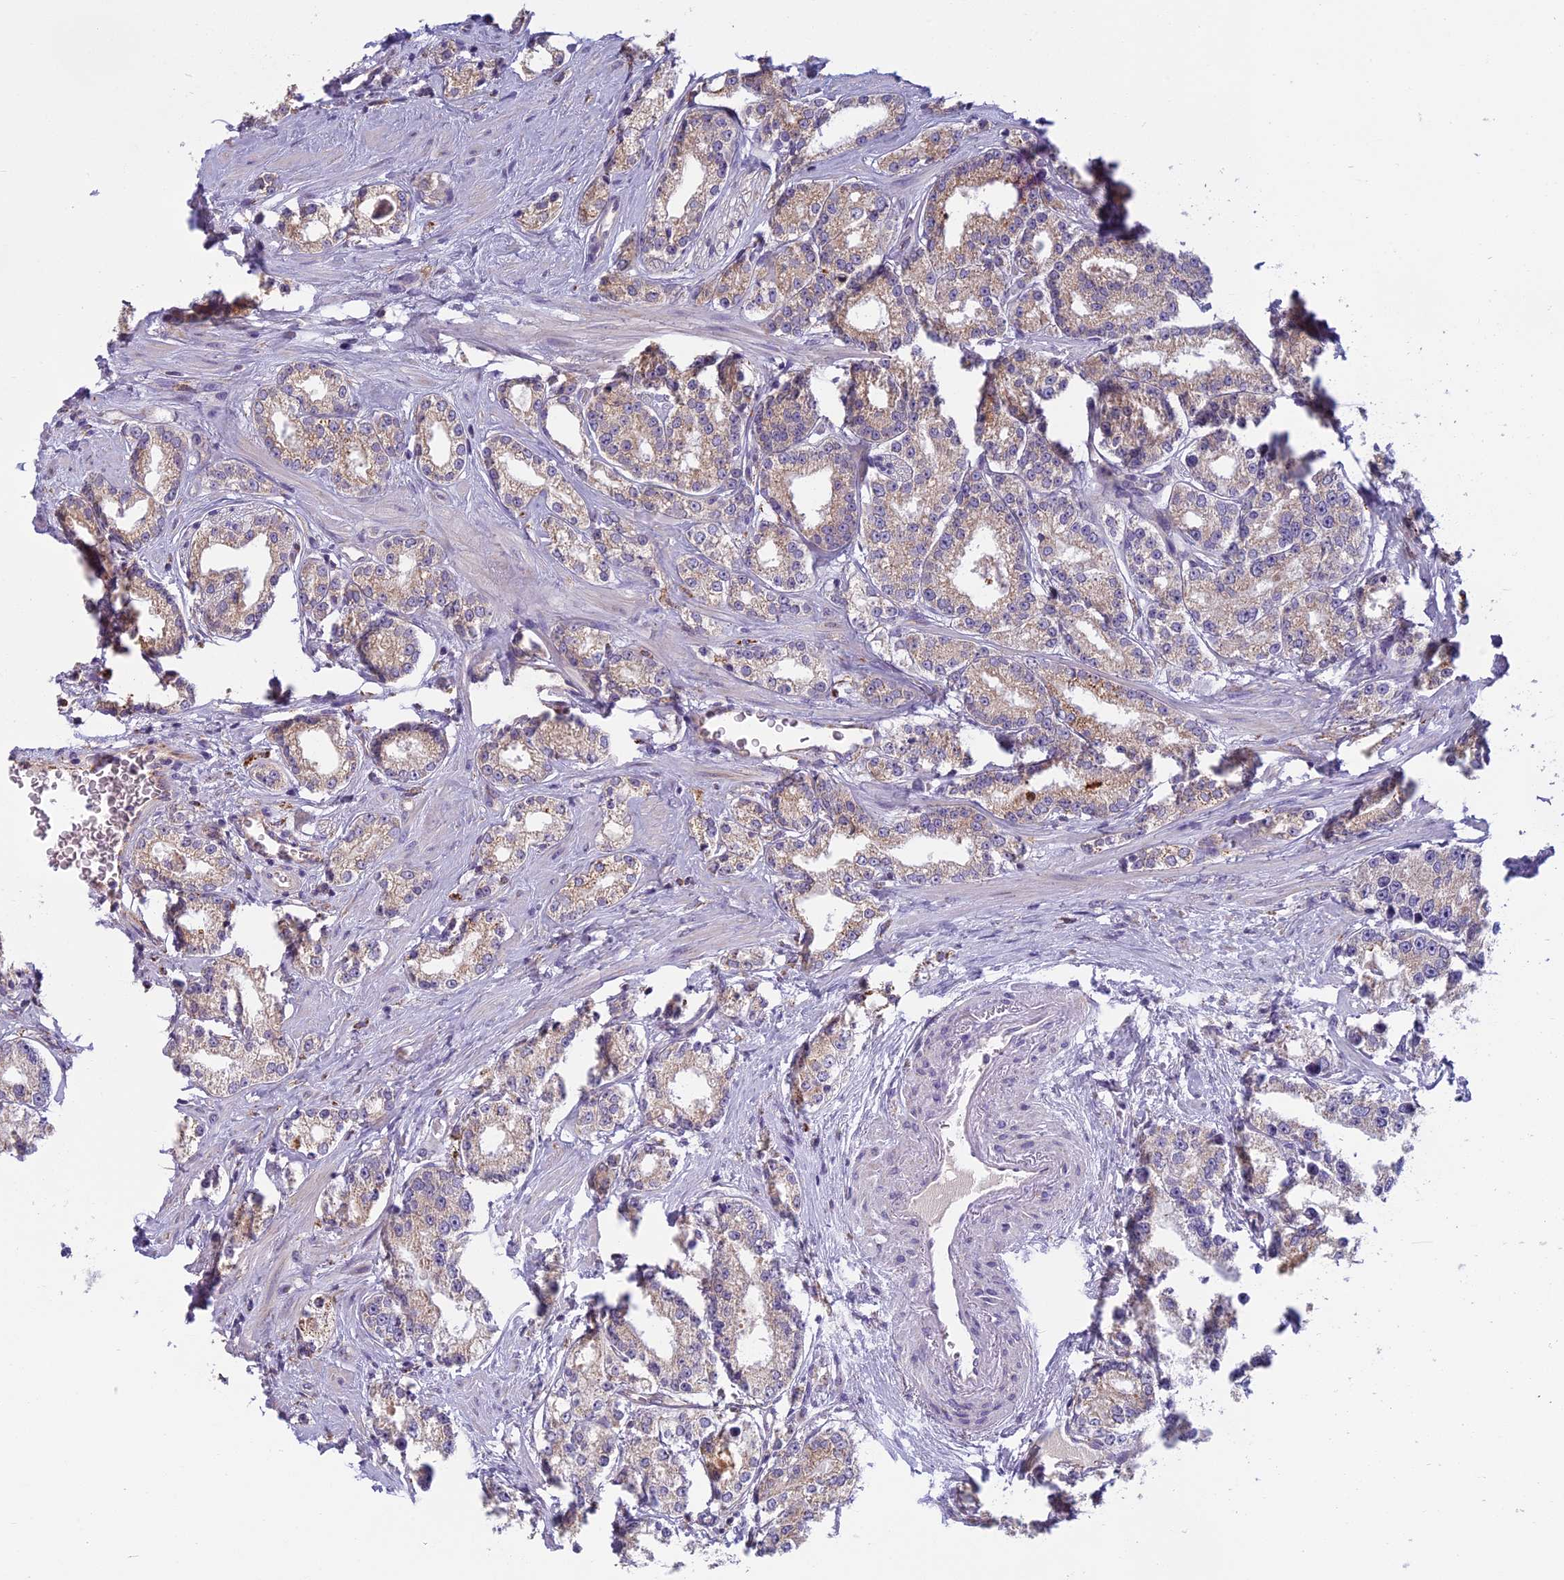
{"staining": {"intensity": "weak", "quantity": "25%-75%", "location": "cytoplasmic/membranous"}, "tissue": "prostate cancer", "cell_type": "Tumor cells", "image_type": "cancer", "snomed": [{"axis": "morphology", "description": "Normal tissue, NOS"}, {"axis": "morphology", "description": "Adenocarcinoma, High grade"}, {"axis": "topography", "description": "Prostate"}], "caption": "Immunohistochemistry (IHC) (DAB) staining of human prostate cancer (high-grade adenocarcinoma) shows weak cytoplasmic/membranous protein staining in about 25%-75% of tumor cells. (Stains: DAB (3,3'-diaminobenzidine) in brown, nuclei in blue, Microscopy: brightfield microscopy at high magnification).", "gene": "SEMA7A", "patient": {"sex": "male", "age": 83}}